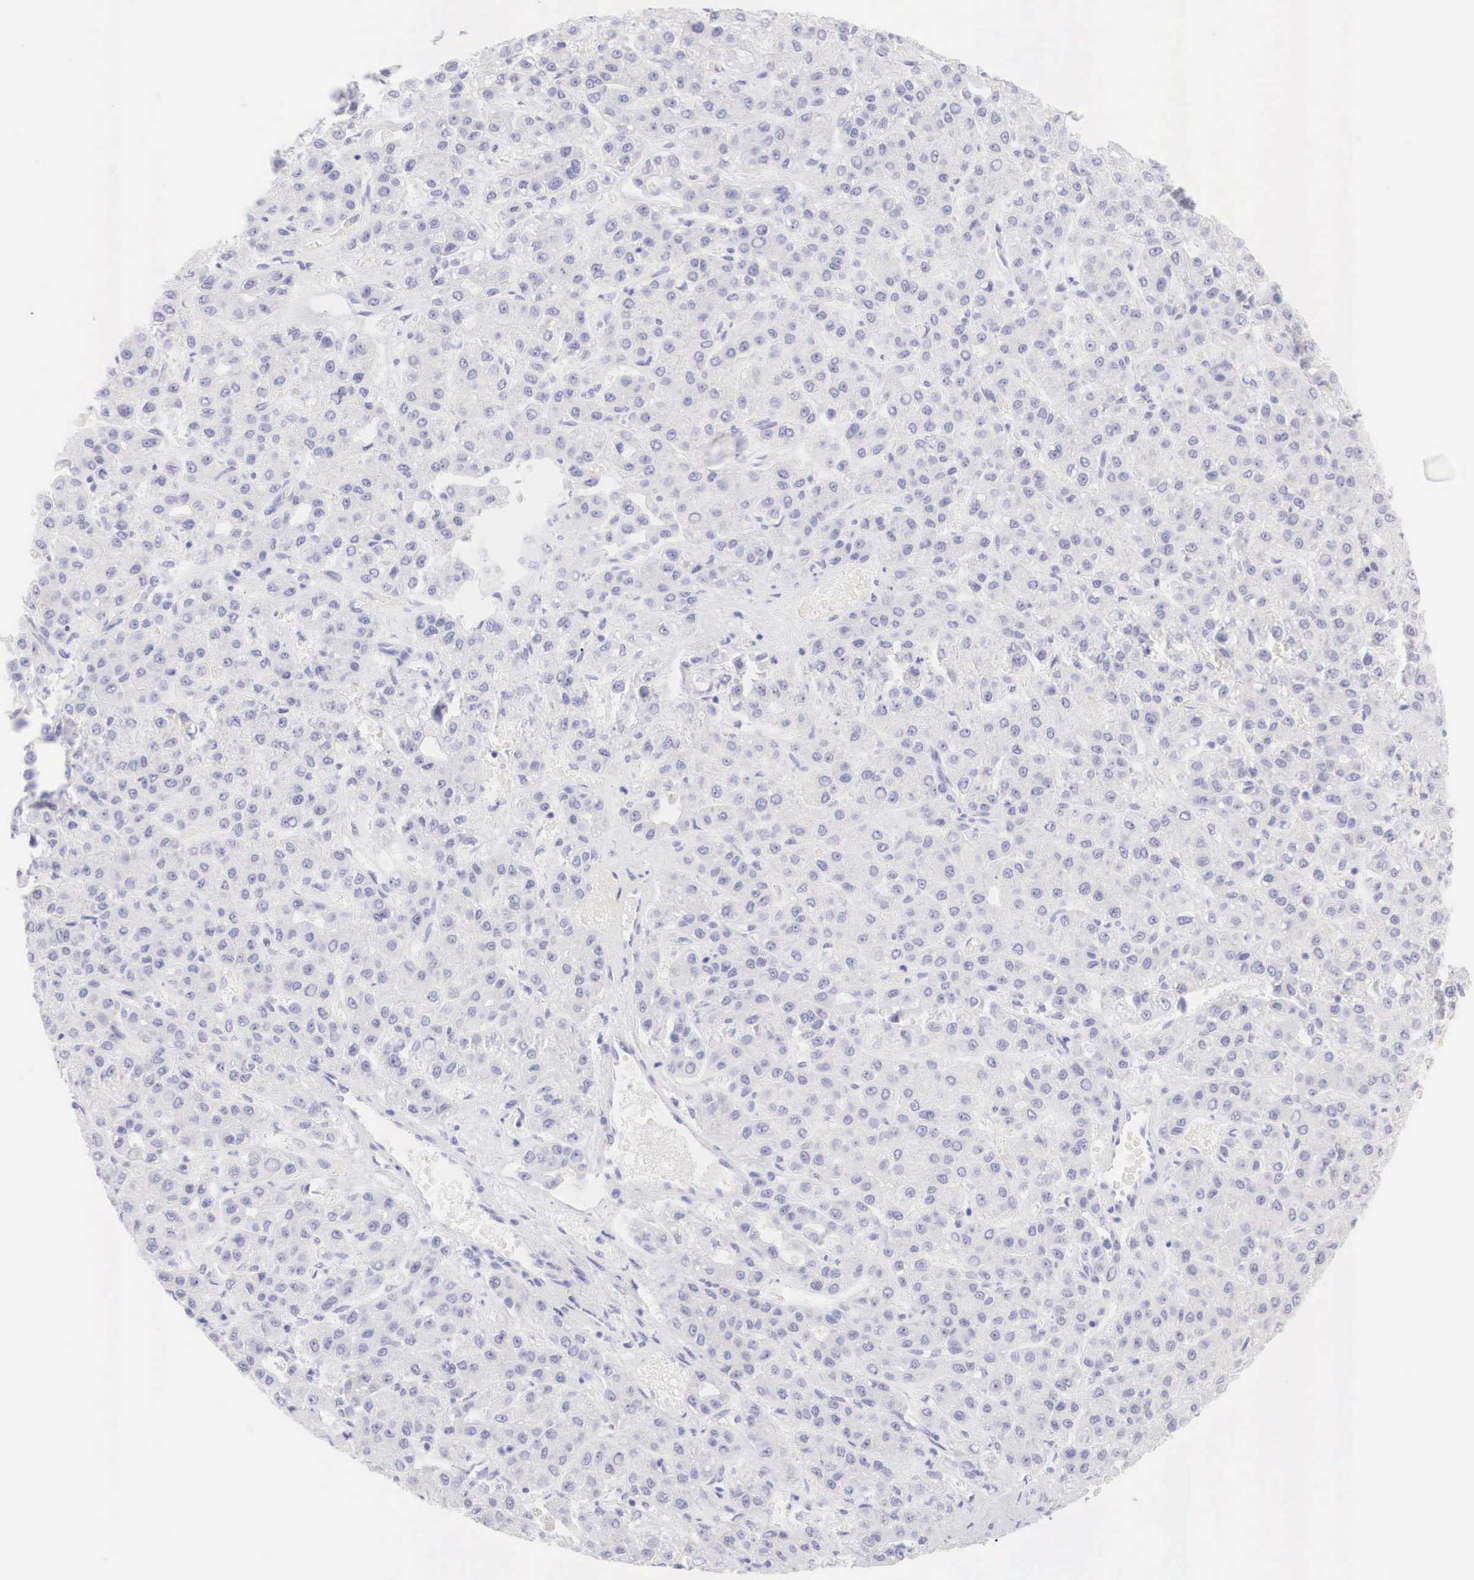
{"staining": {"intensity": "negative", "quantity": "none", "location": "none"}, "tissue": "liver cancer", "cell_type": "Tumor cells", "image_type": "cancer", "snomed": [{"axis": "morphology", "description": "Carcinoma, Hepatocellular, NOS"}, {"axis": "topography", "description": "Liver"}], "caption": "Tumor cells show no significant positivity in liver cancer. (Stains: DAB immunohistochemistry with hematoxylin counter stain, Microscopy: brightfield microscopy at high magnification).", "gene": "TYR", "patient": {"sex": "male", "age": 69}}